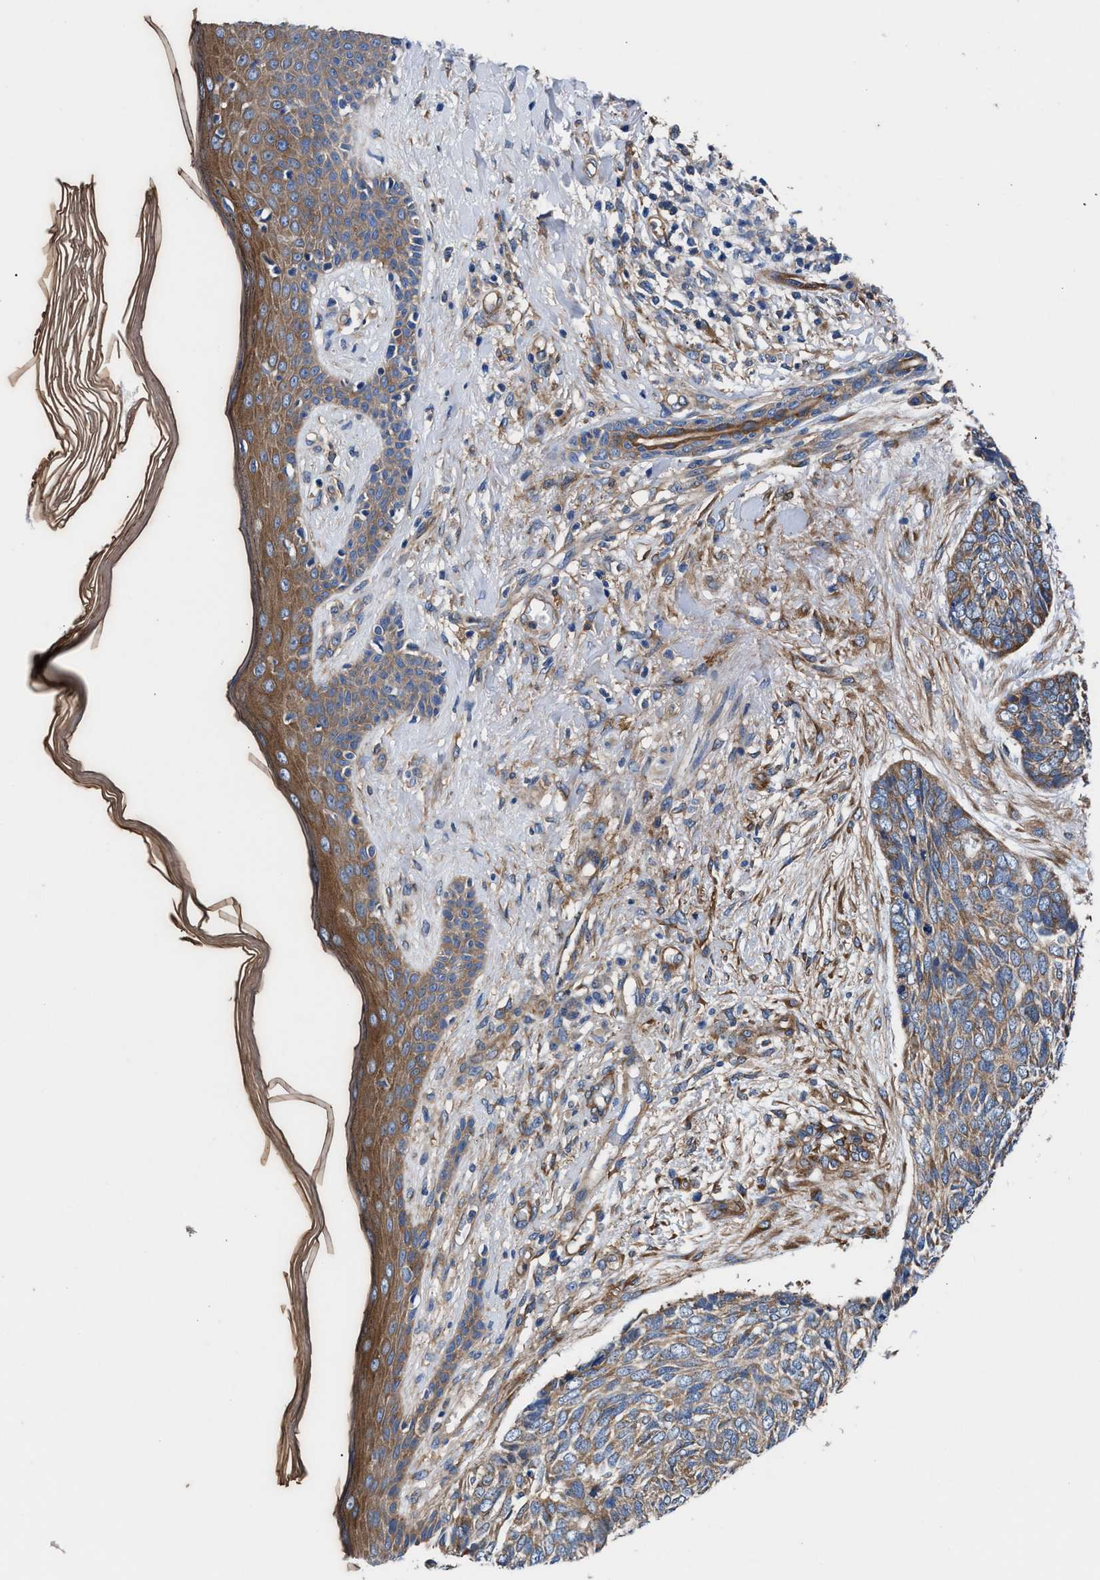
{"staining": {"intensity": "weak", "quantity": "25%-75%", "location": "cytoplasmic/membranous"}, "tissue": "skin cancer", "cell_type": "Tumor cells", "image_type": "cancer", "snomed": [{"axis": "morphology", "description": "Basal cell carcinoma"}, {"axis": "topography", "description": "Skin"}], "caption": "Protein expression analysis of skin cancer displays weak cytoplasmic/membranous staining in about 25%-75% of tumor cells.", "gene": "SH3GL1", "patient": {"sex": "female", "age": 84}}